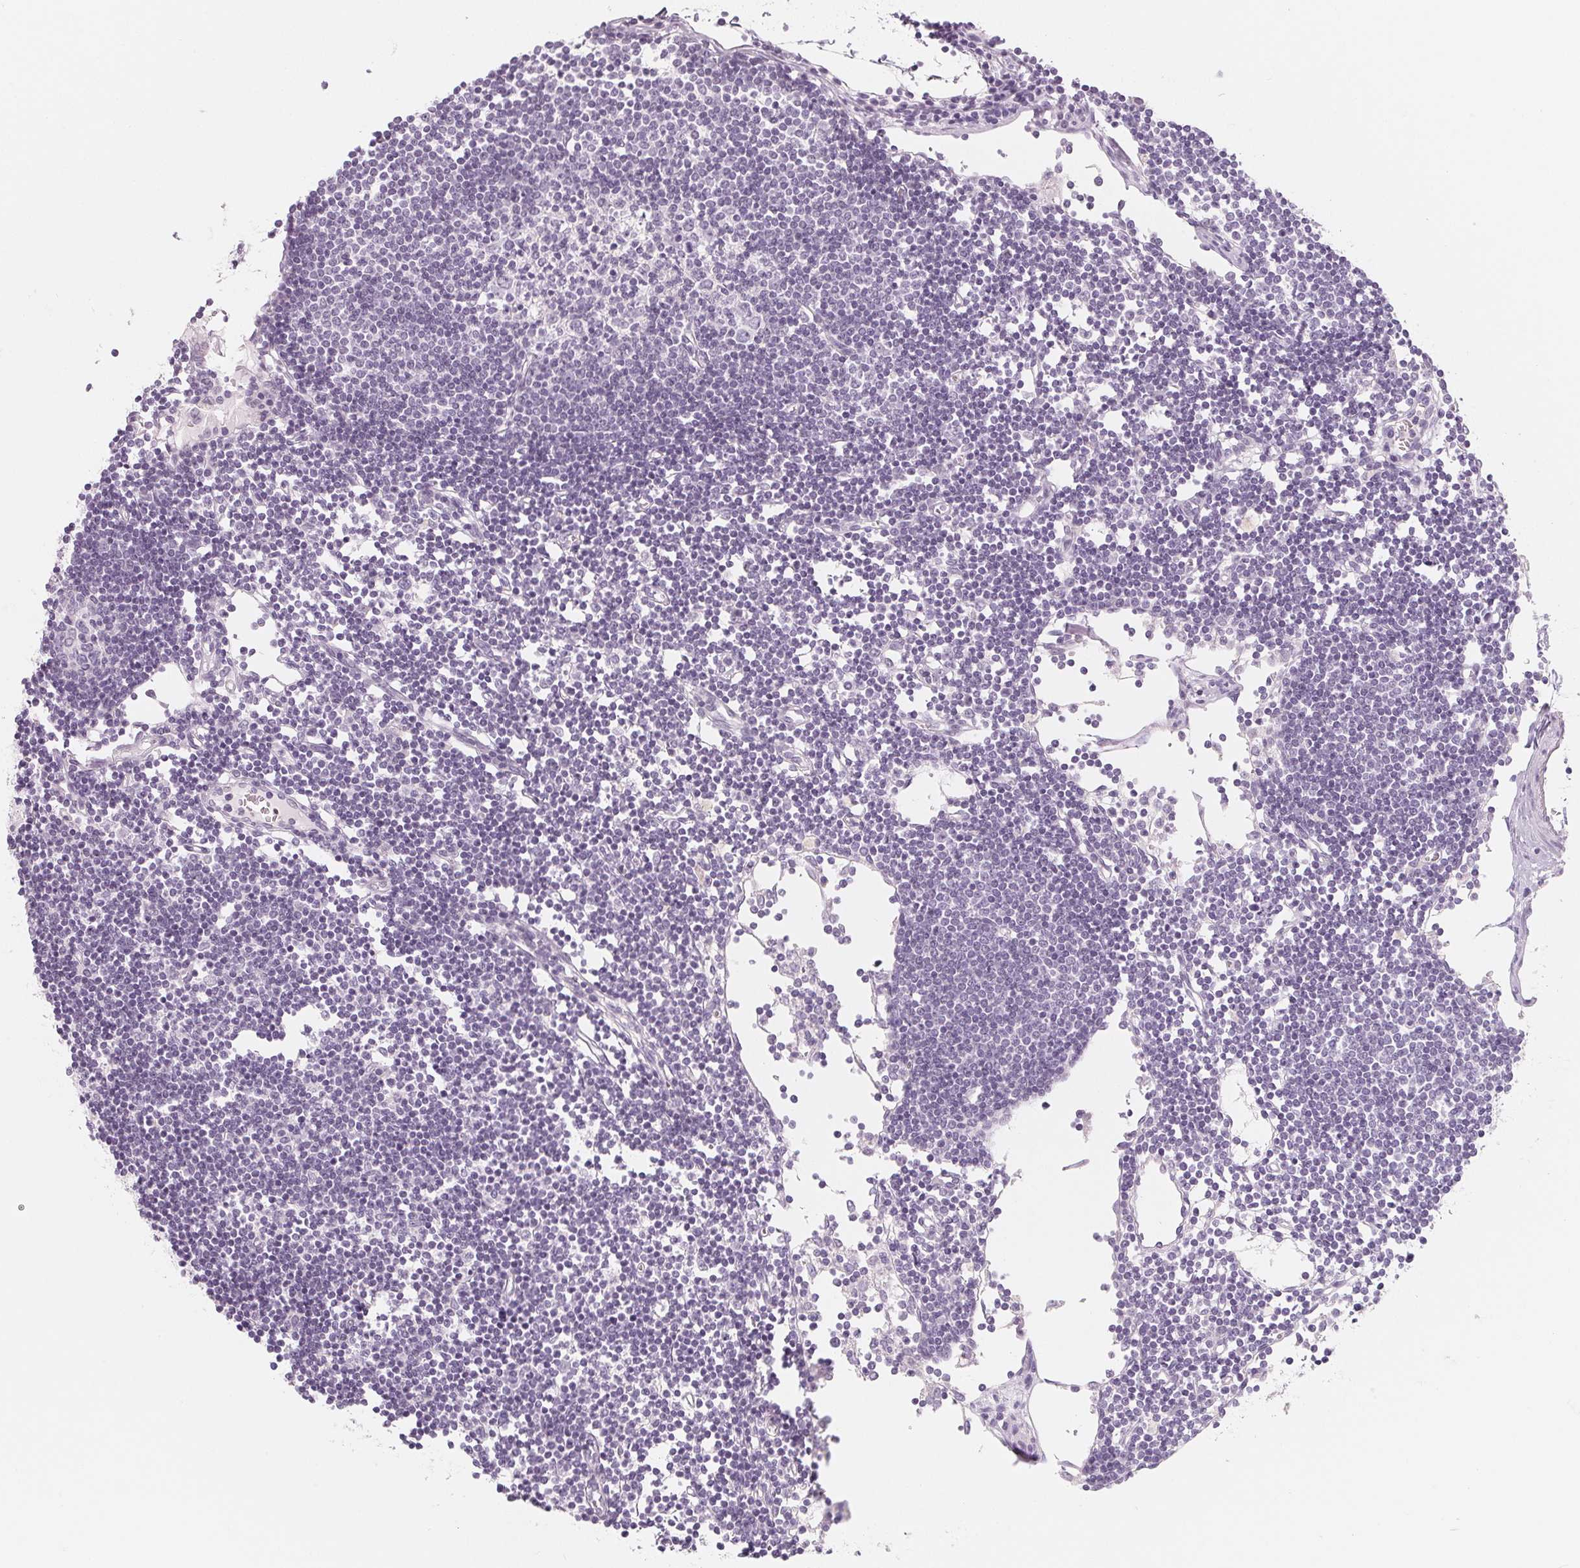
{"staining": {"intensity": "negative", "quantity": "none", "location": "none"}, "tissue": "lymph node", "cell_type": "Germinal center cells", "image_type": "normal", "snomed": [{"axis": "morphology", "description": "Normal tissue, NOS"}, {"axis": "topography", "description": "Lymph node"}], "caption": "Immunohistochemical staining of unremarkable lymph node shows no significant positivity in germinal center cells. (IHC, brightfield microscopy, high magnification).", "gene": "SH3GL2", "patient": {"sex": "female", "age": 65}}